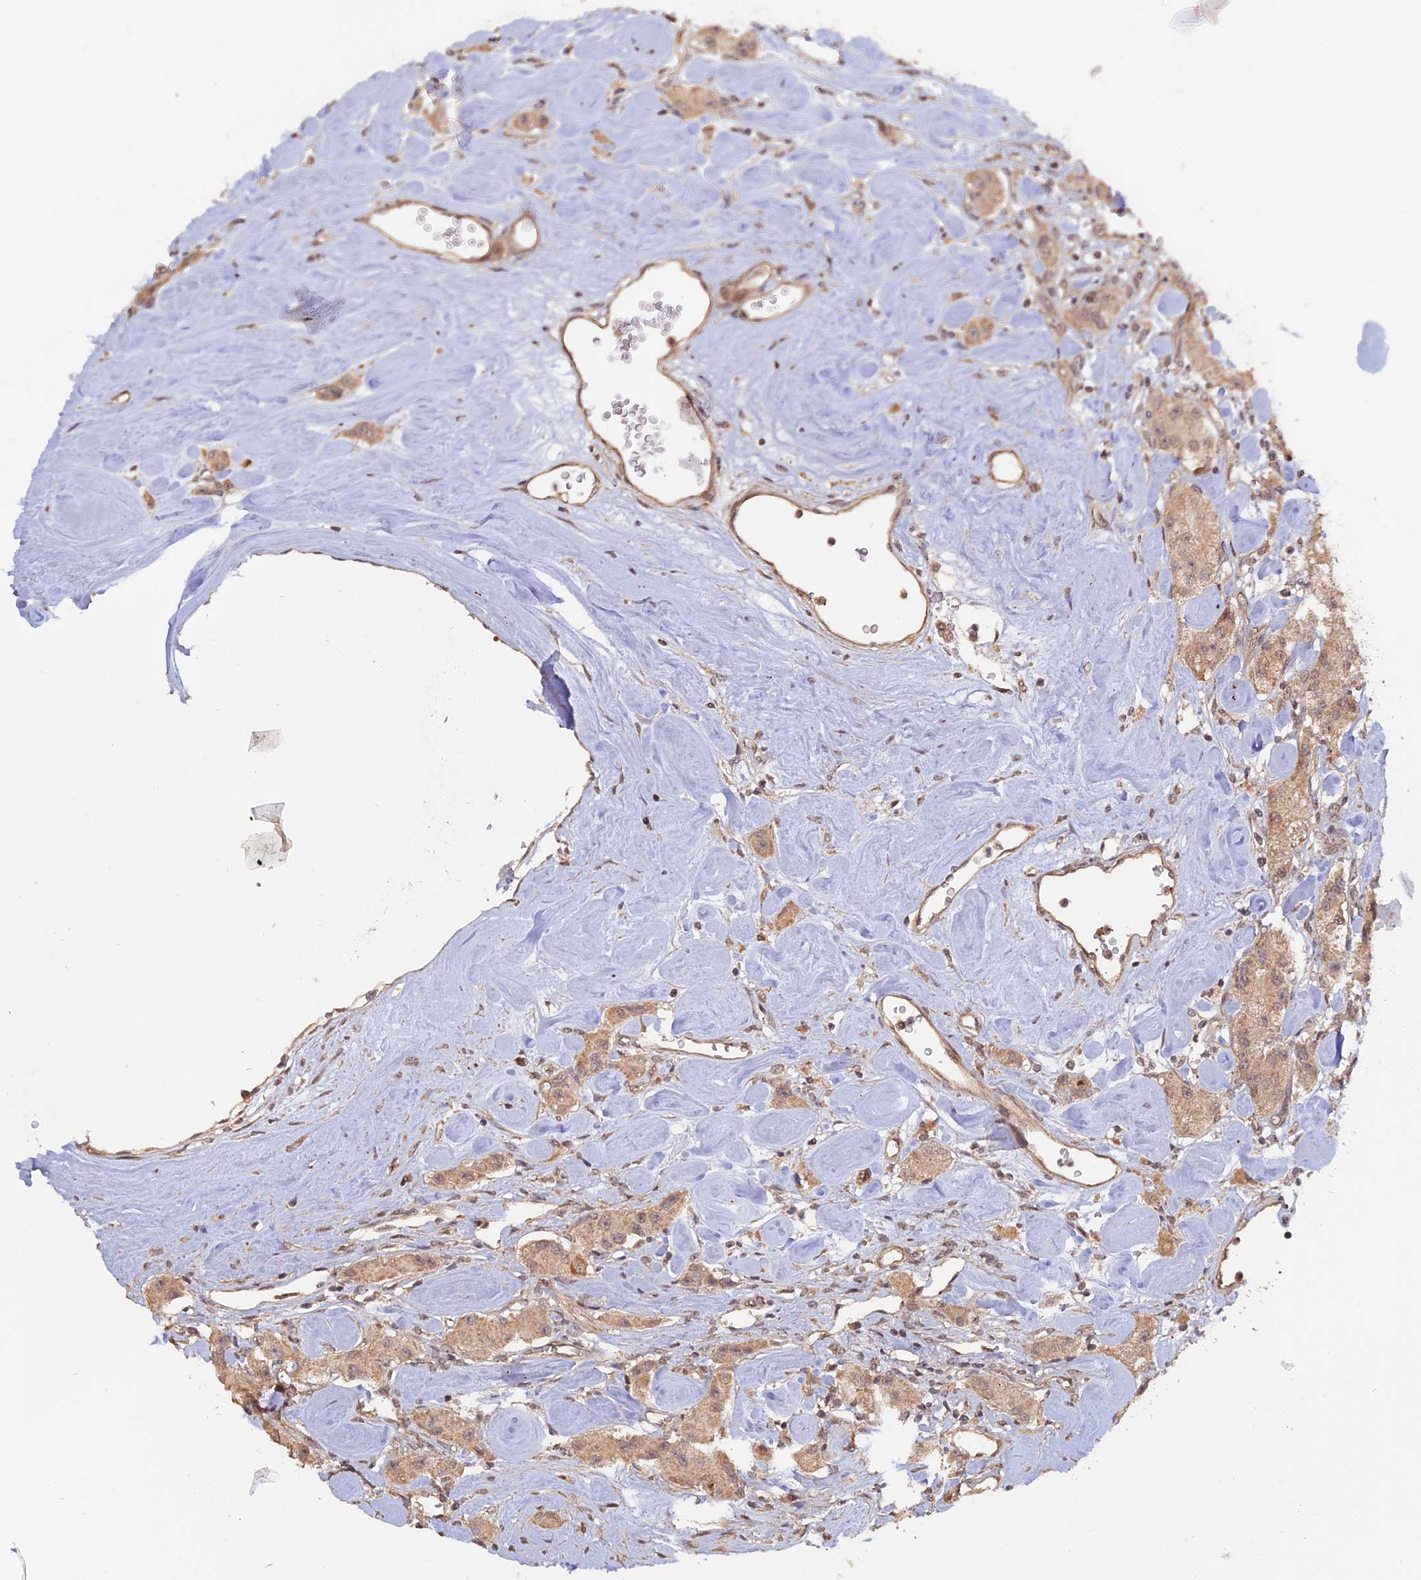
{"staining": {"intensity": "weak", "quantity": ">75%", "location": "cytoplasmic/membranous"}, "tissue": "carcinoid", "cell_type": "Tumor cells", "image_type": "cancer", "snomed": [{"axis": "morphology", "description": "Carcinoid, malignant, NOS"}, {"axis": "topography", "description": "Pancreas"}], "caption": "Tumor cells display low levels of weak cytoplasmic/membranous expression in about >75% of cells in human carcinoid (malignant).", "gene": "PKIG", "patient": {"sex": "male", "age": 41}}